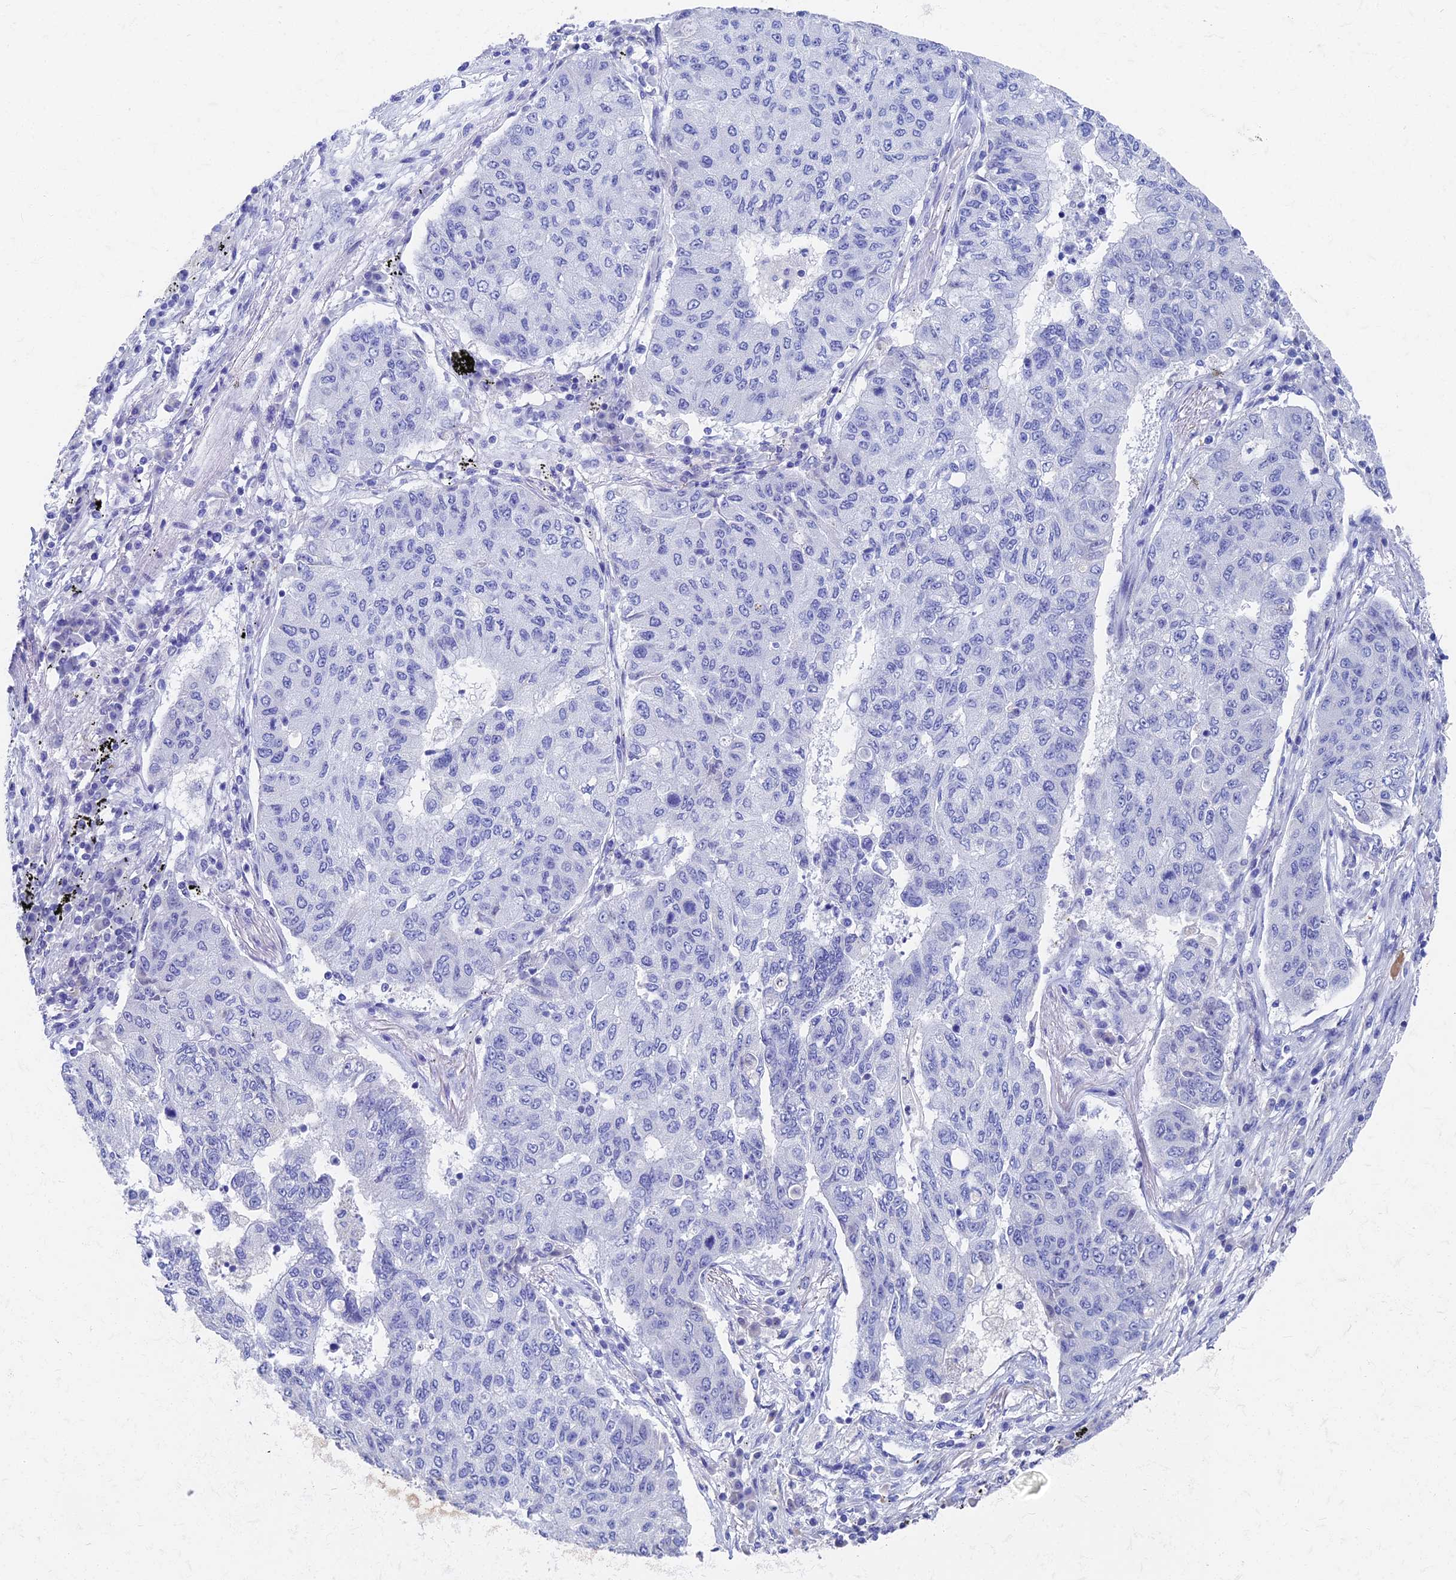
{"staining": {"intensity": "negative", "quantity": "none", "location": "none"}, "tissue": "lung cancer", "cell_type": "Tumor cells", "image_type": "cancer", "snomed": [{"axis": "morphology", "description": "Squamous cell carcinoma, NOS"}, {"axis": "topography", "description": "Lung"}], "caption": "Photomicrograph shows no significant protein staining in tumor cells of lung cancer. (Stains: DAB (3,3'-diaminobenzidine) immunohistochemistry with hematoxylin counter stain, Microscopy: brightfield microscopy at high magnification).", "gene": "VPS33B", "patient": {"sex": "male", "age": 74}}